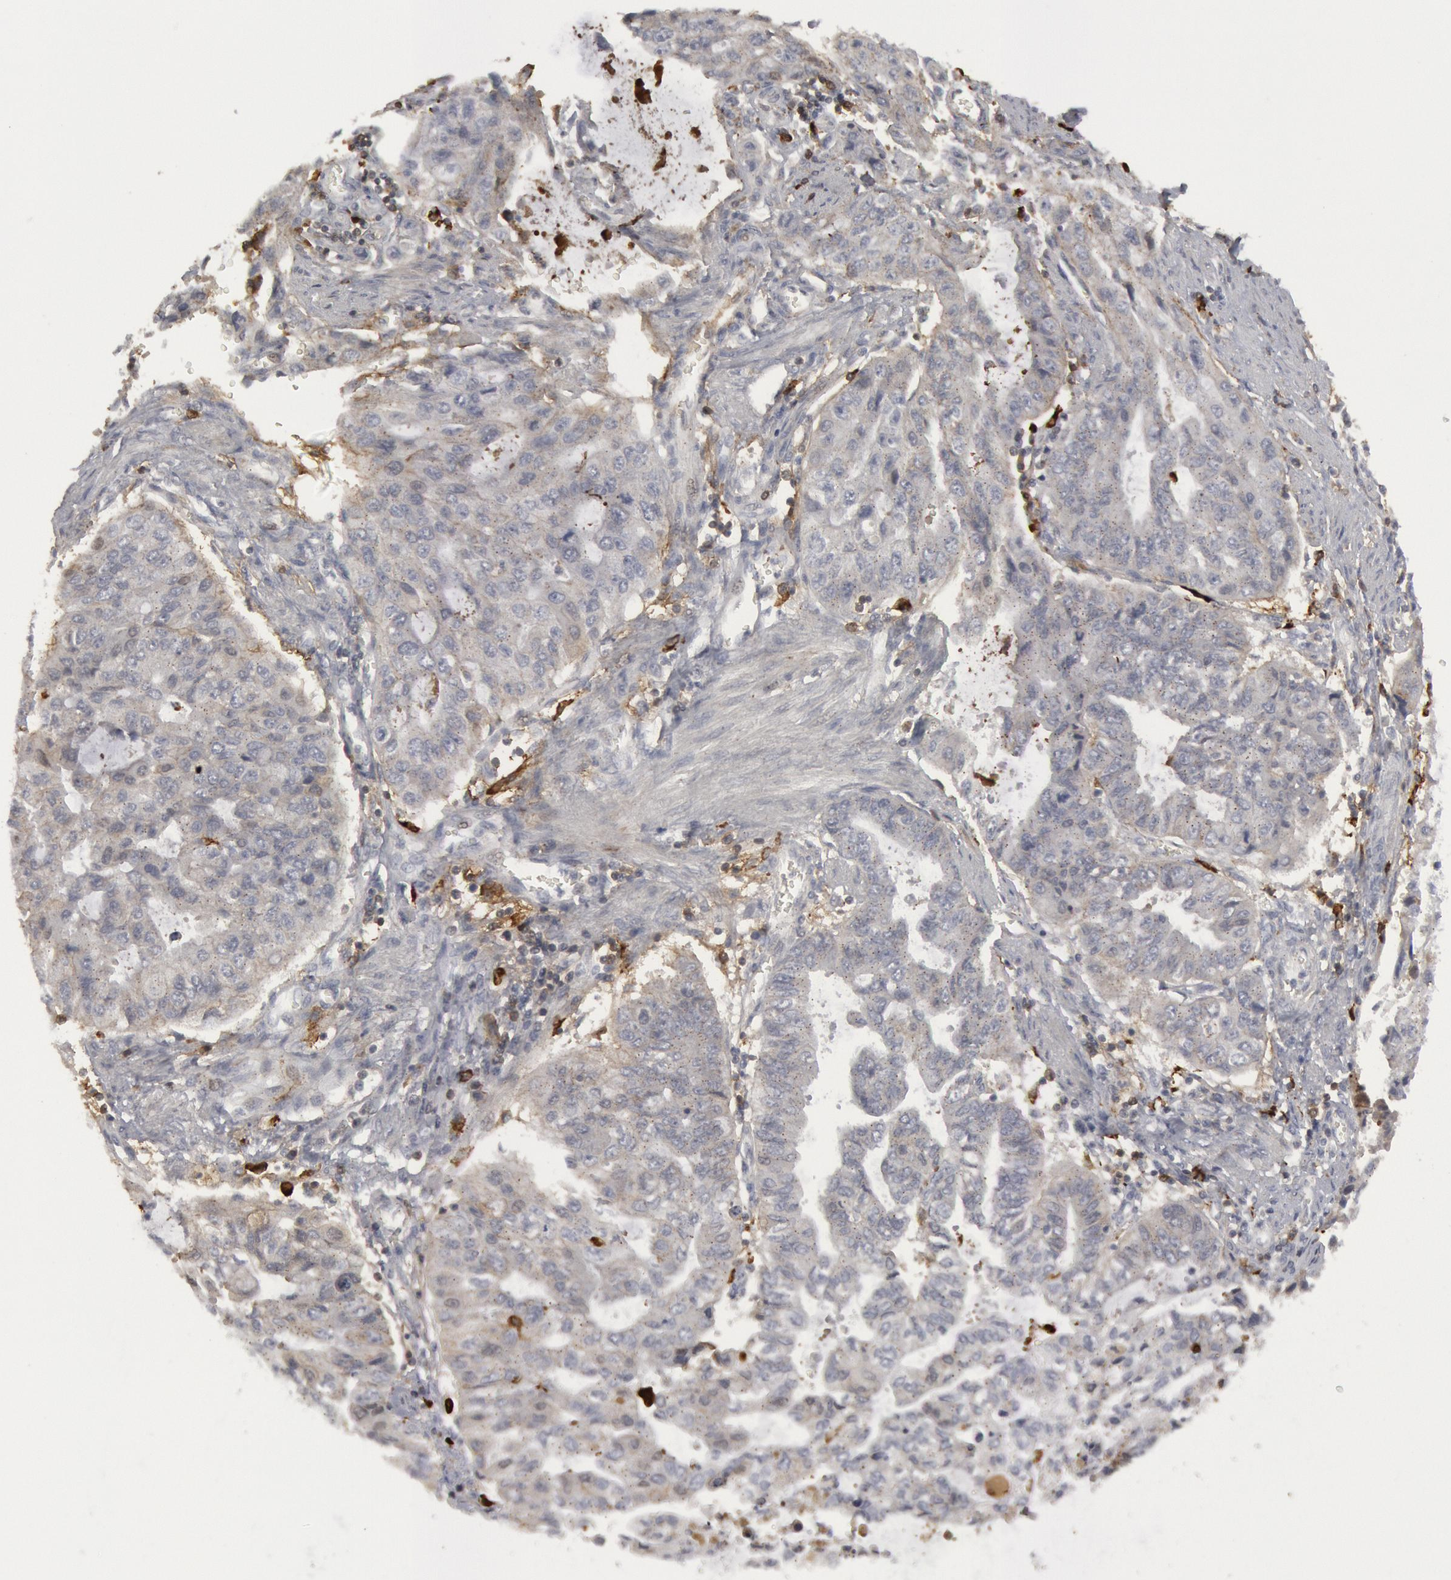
{"staining": {"intensity": "negative", "quantity": "none", "location": "none"}, "tissue": "stomach cancer", "cell_type": "Tumor cells", "image_type": "cancer", "snomed": [{"axis": "morphology", "description": "Adenocarcinoma, NOS"}, {"axis": "topography", "description": "Stomach, upper"}], "caption": "This is an IHC histopathology image of adenocarcinoma (stomach). There is no expression in tumor cells.", "gene": "C1QC", "patient": {"sex": "female", "age": 52}}